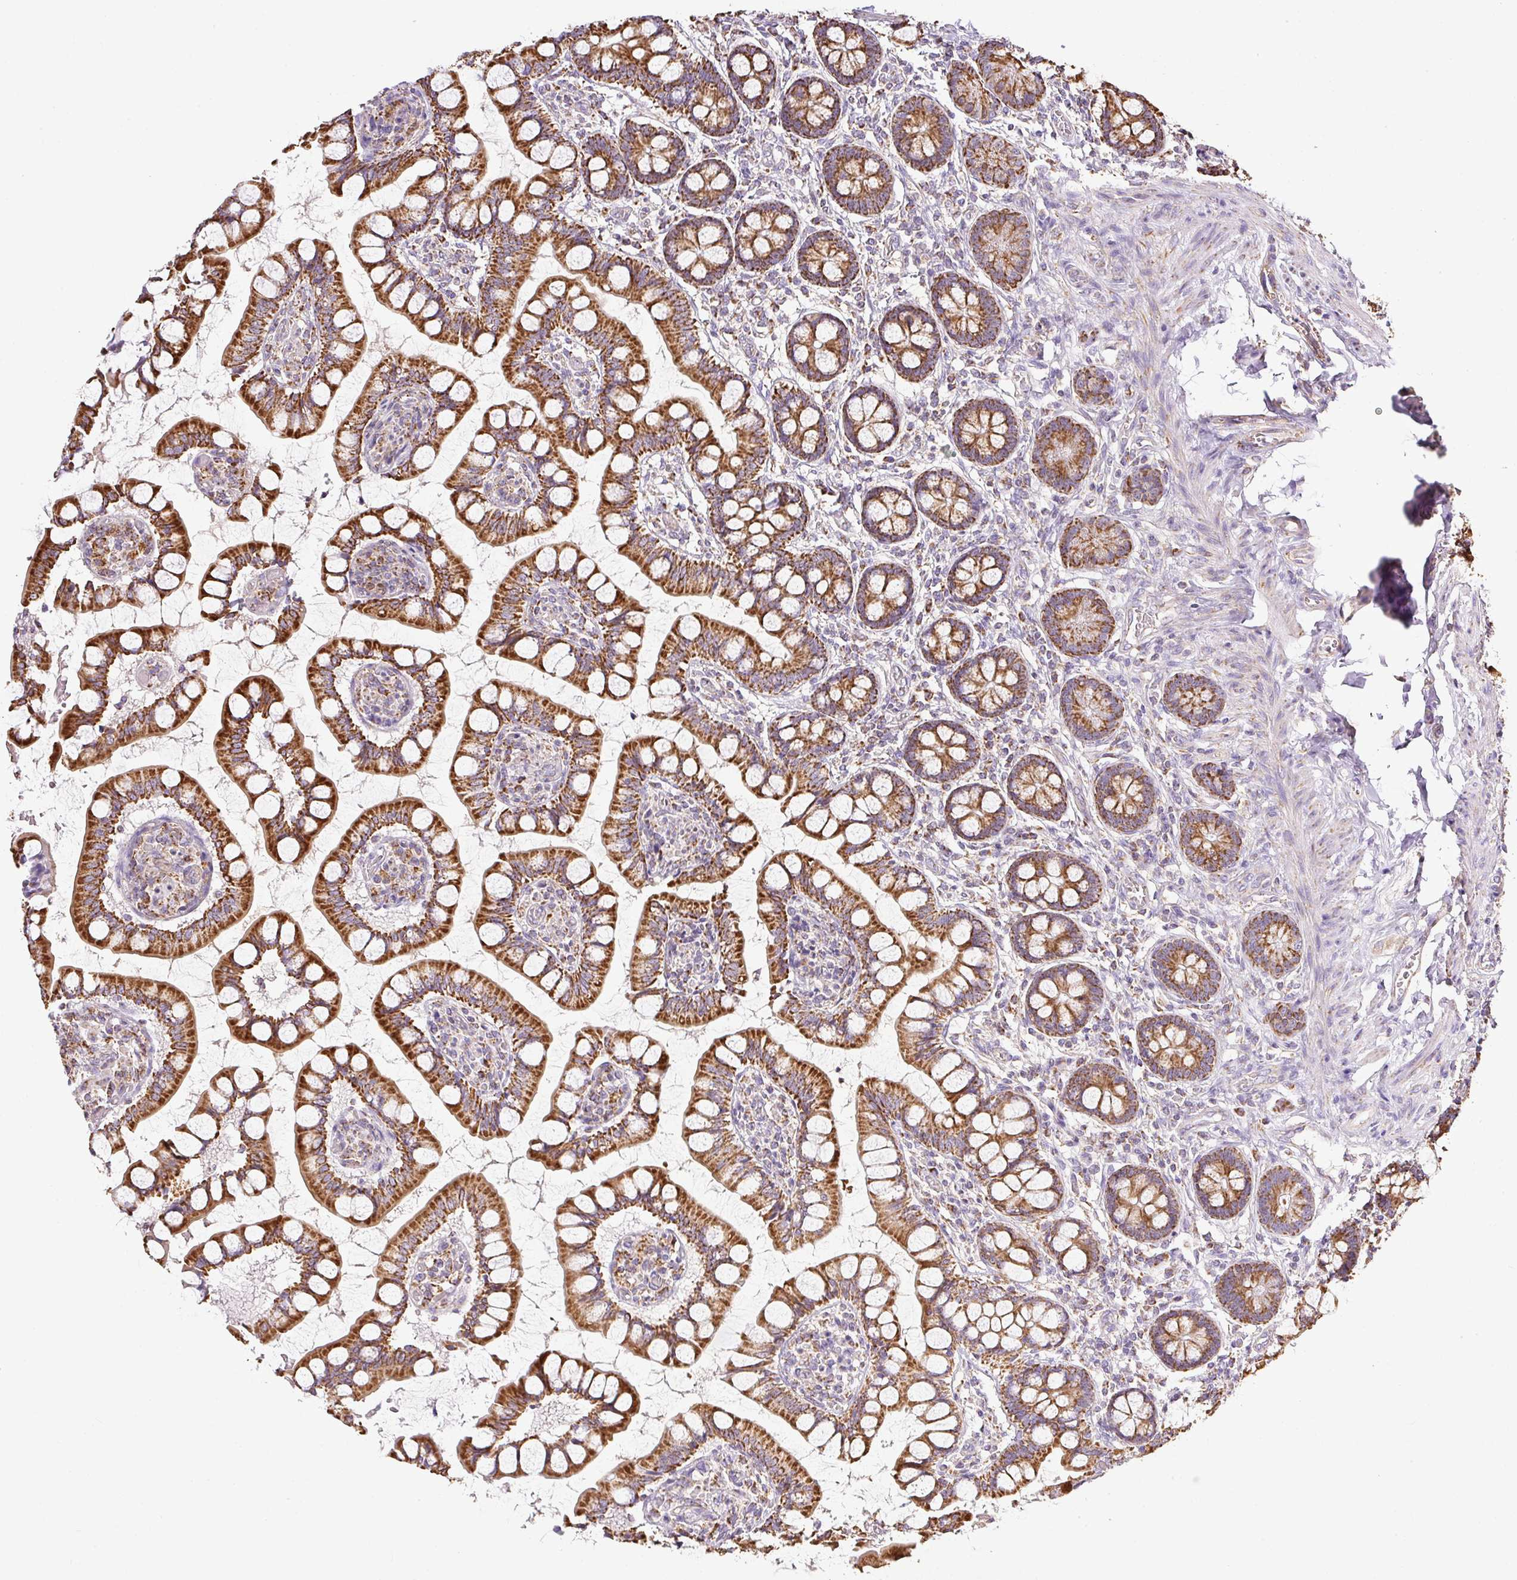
{"staining": {"intensity": "strong", "quantity": ">75%", "location": "cytoplasmic/membranous"}, "tissue": "small intestine", "cell_type": "Glandular cells", "image_type": "normal", "snomed": [{"axis": "morphology", "description": "Normal tissue, NOS"}, {"axis": "topography", "description": "Small intestine"}], "caption": "A brown stain shows strong cytoplasmic/membranous positivity of a protein in glandular cells of unremarkable small intestine.", "gene": "DAAM2", "patient": {"sex": "male", "age": 52}}